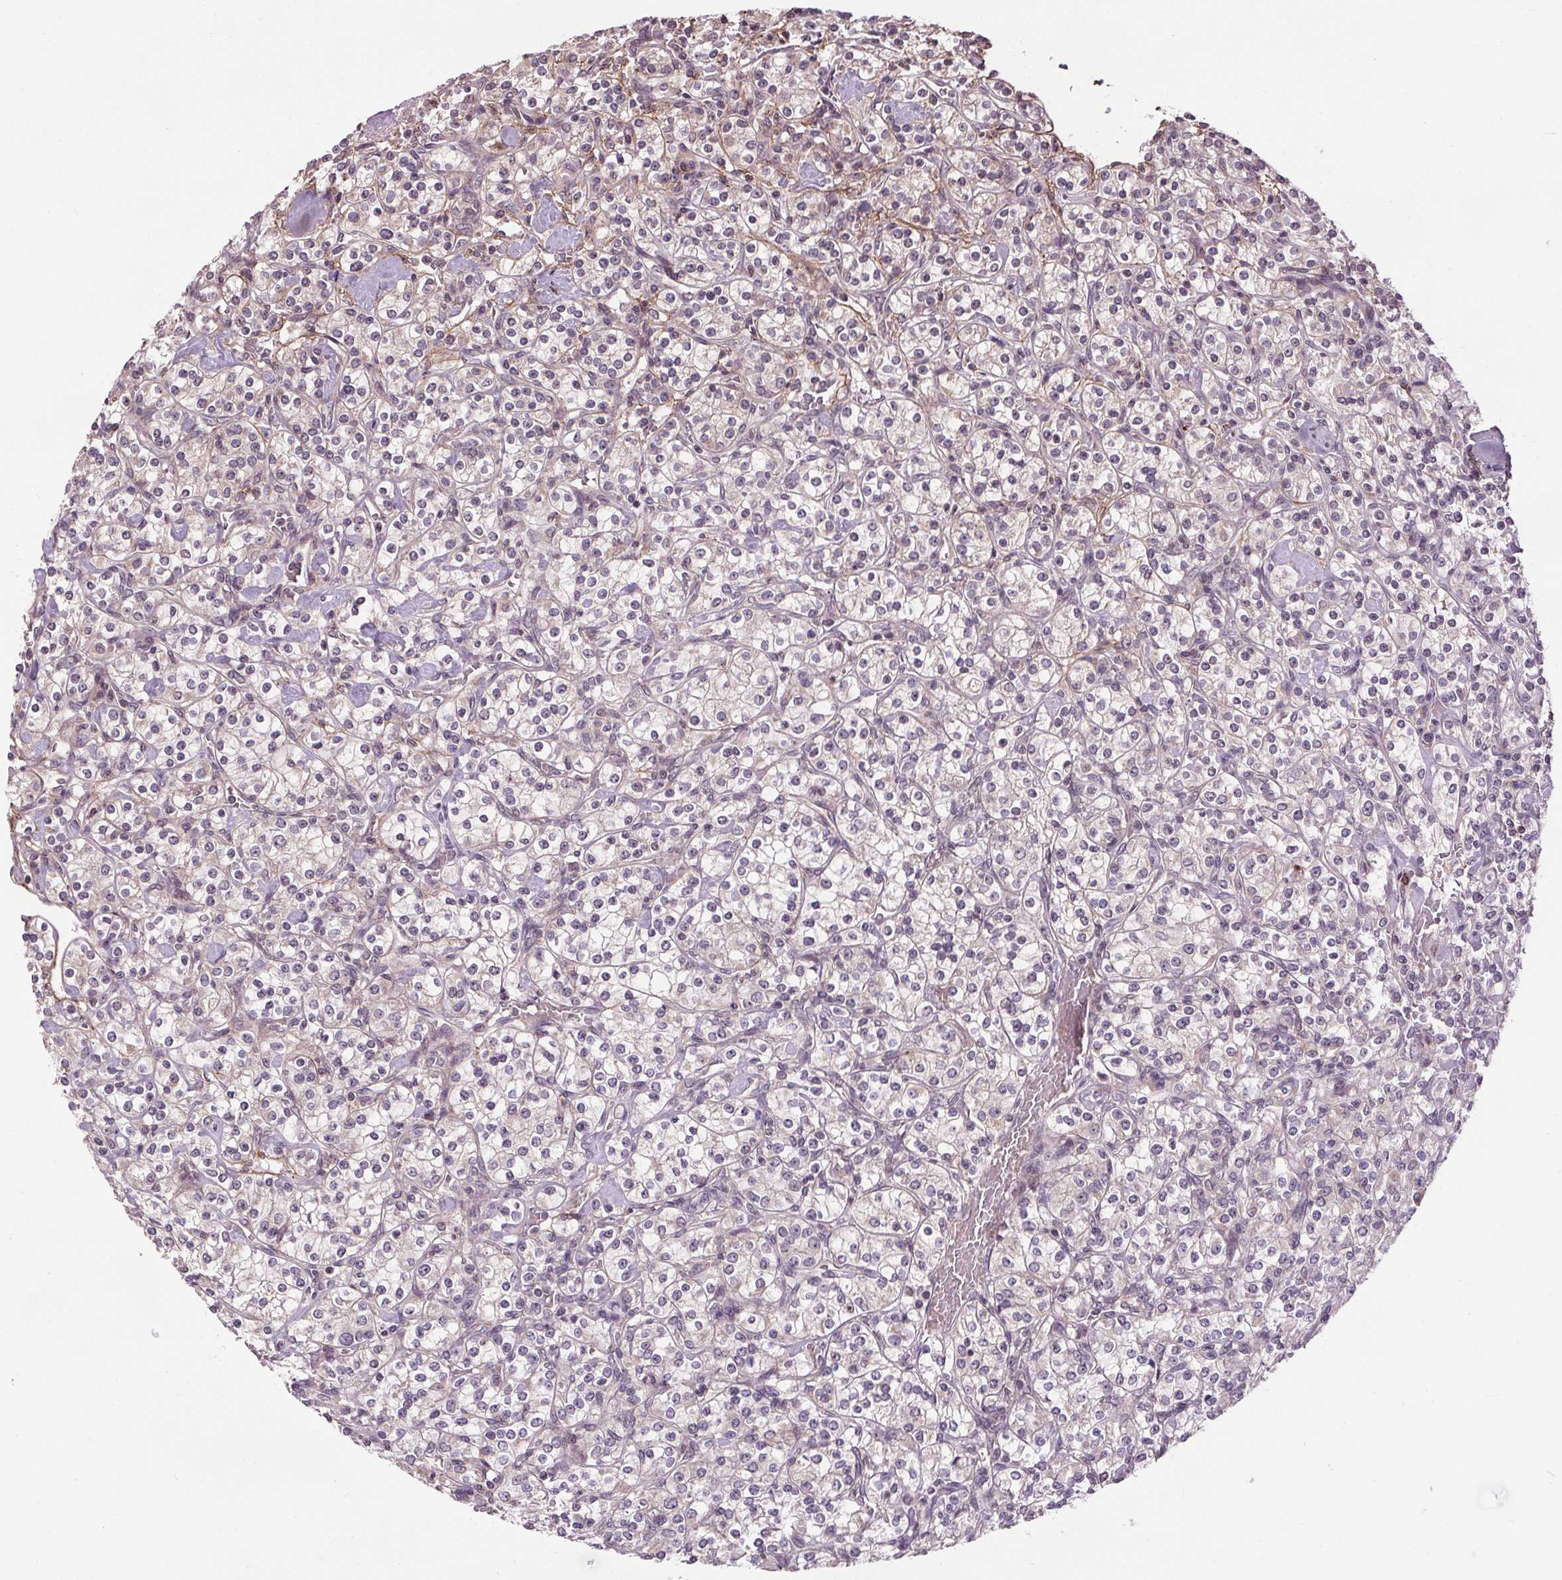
{"staining": {"intensity": "negative", "quantity": "none", "location": "none"}, "tissue": "renal cancer", "cell_type": "Tumor cells", "image_type": "cancer", "snomed": [{"axis": "morphology", "description": "Adenocarcinoma, NOS"}, {"axis": "topography", "description": "Kidney"}], "caption": "A high-resolution histopathology image shows IHC staining of renal adenocarcinoma, which shows no significant expression in tumor cells.", "gene": "KIAA0232", "patient": {"sex": "male", "age": 77}}